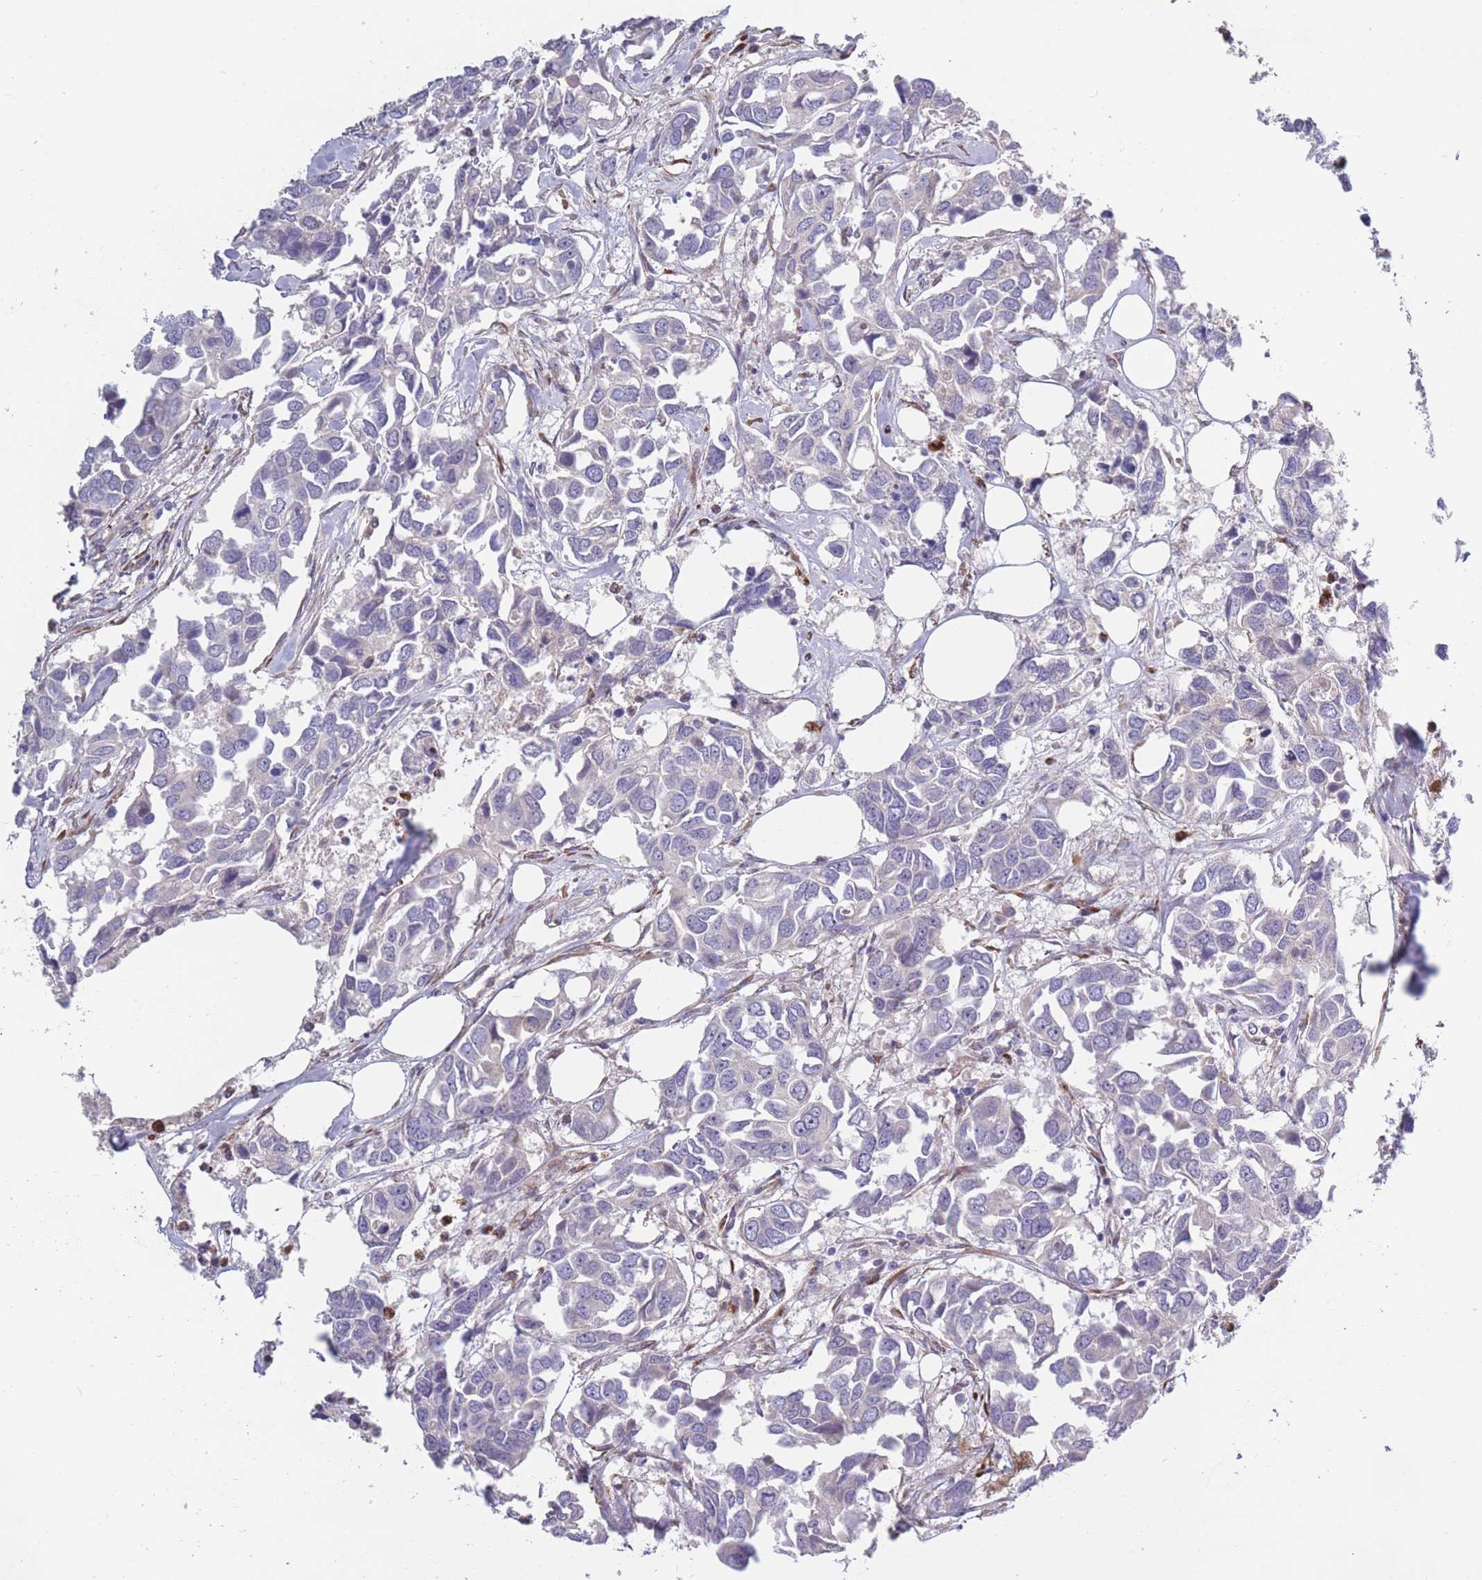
{"staining": {"intensity": "negative", "quantity": "none", "location": "none"}, "tissue": "breast cancer", "cell_type": "Tumor cells", "image_type": "cancer", "snomed": [{"axis": "morphology", "description": "Duct carcinoma"}, {"axis": "topography", "description": "Breast"}], "caption": "Histopathology image shows no significant protein expression in tumor cells of breast intraductal carcinoma.", "gene": "CCNQ", "patient": {"sex": "female", "age": 83}}